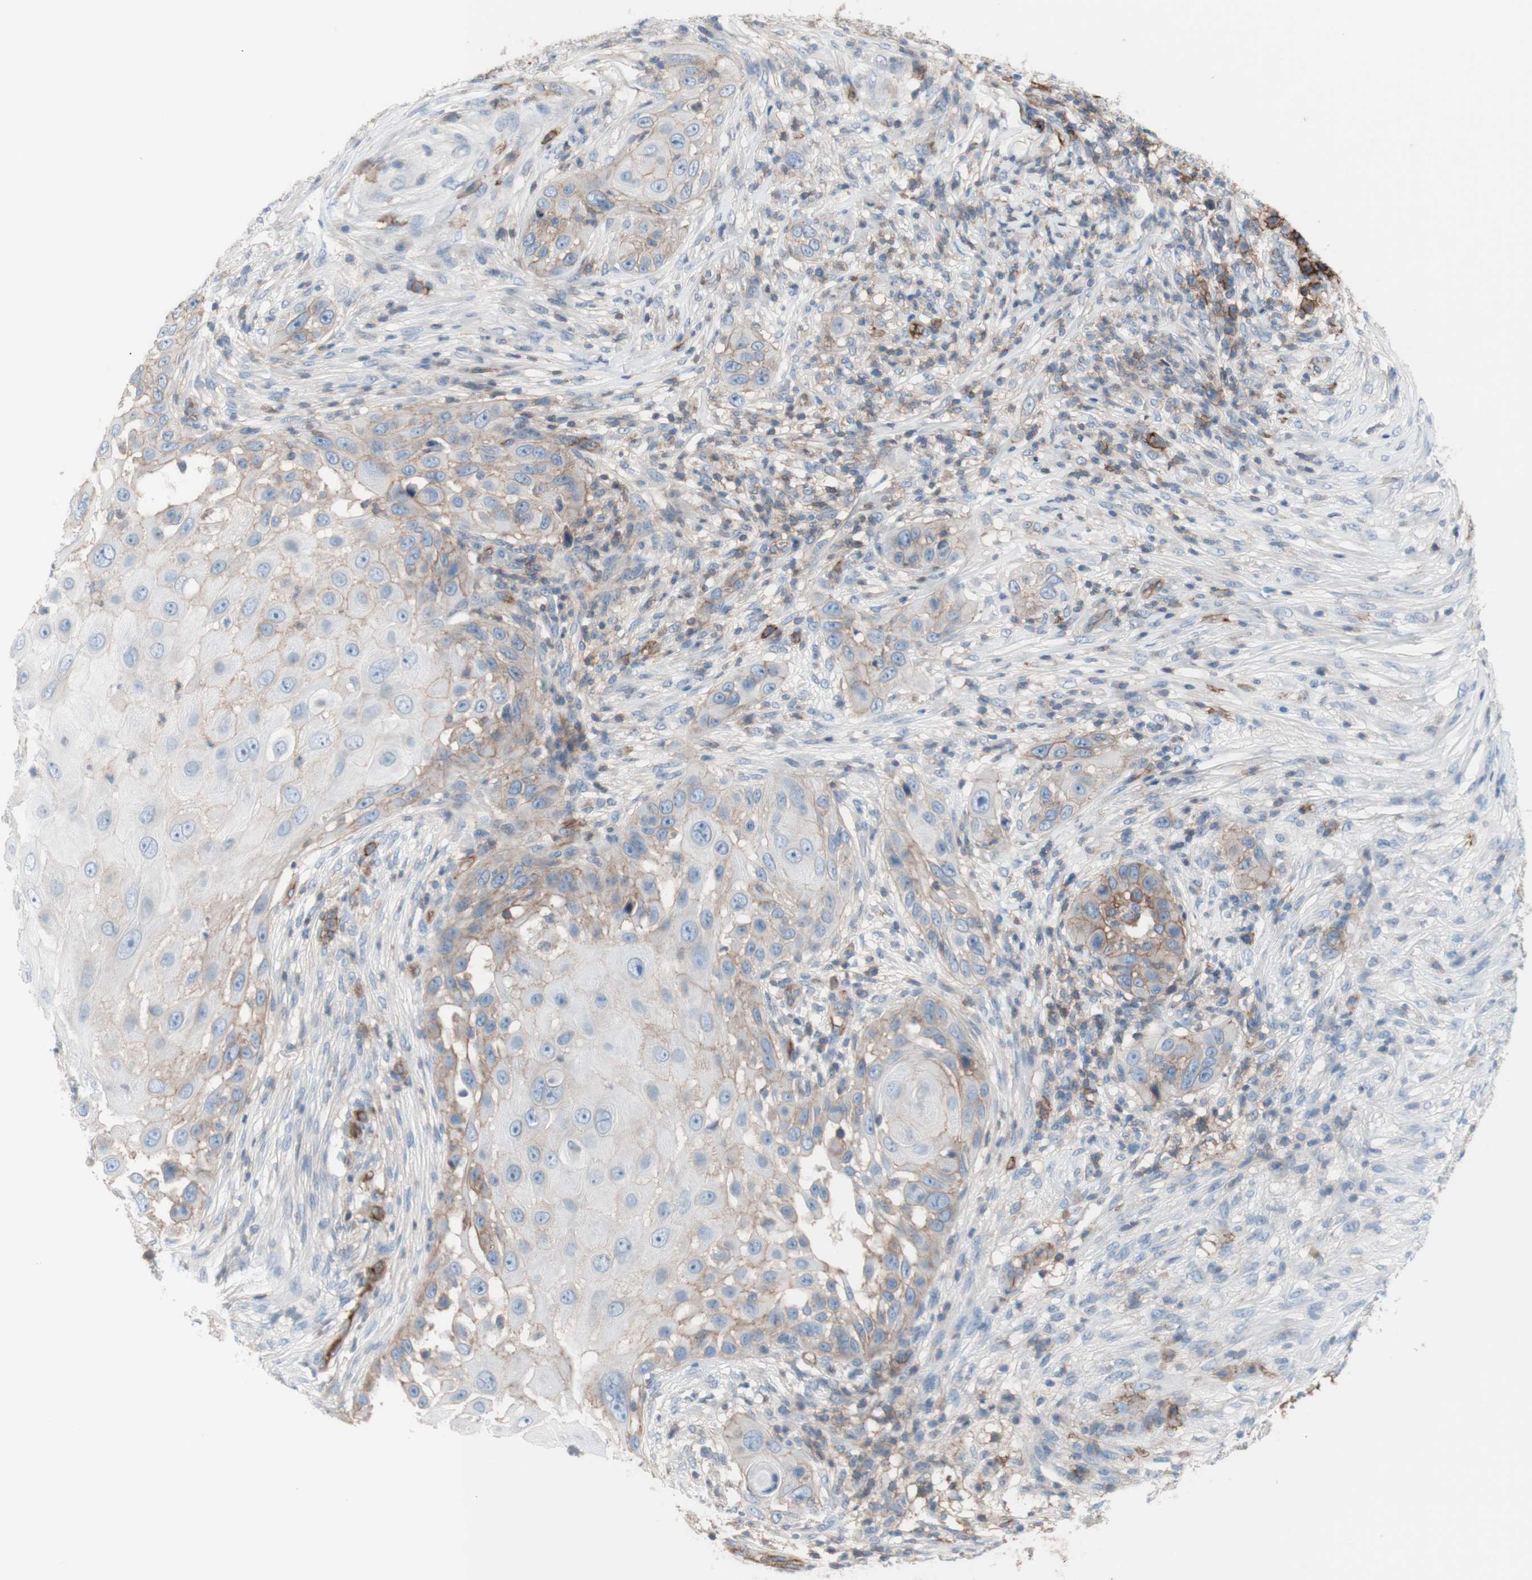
{"staining": {"intensity": "weak", "quantity": ">75%", "location": "cytoplasmic/membranous"}, "tissue": "skin cancer", "cell_type": "Tumor cells", "image_type": "cancer", "snomed": [{"axis": "morphology", "description": "Squamous cell carcinoma, NOS"}, {"axis": "topography", "description": "Skin"}], "caption": "Immunohistochemistry (IHC) (DAB) staining of human skin cancer (squamous cell carcinoma) exhibits weak cytoplasmic/membranous protein positivity in approximately >75% of tumor cells. Using DAB (brown) and hematoxylin (blue) stains, captured at high magnification using brightfield microscopy.", "gene": "CD46", "patient": {"sex": "female", "age": 44}}